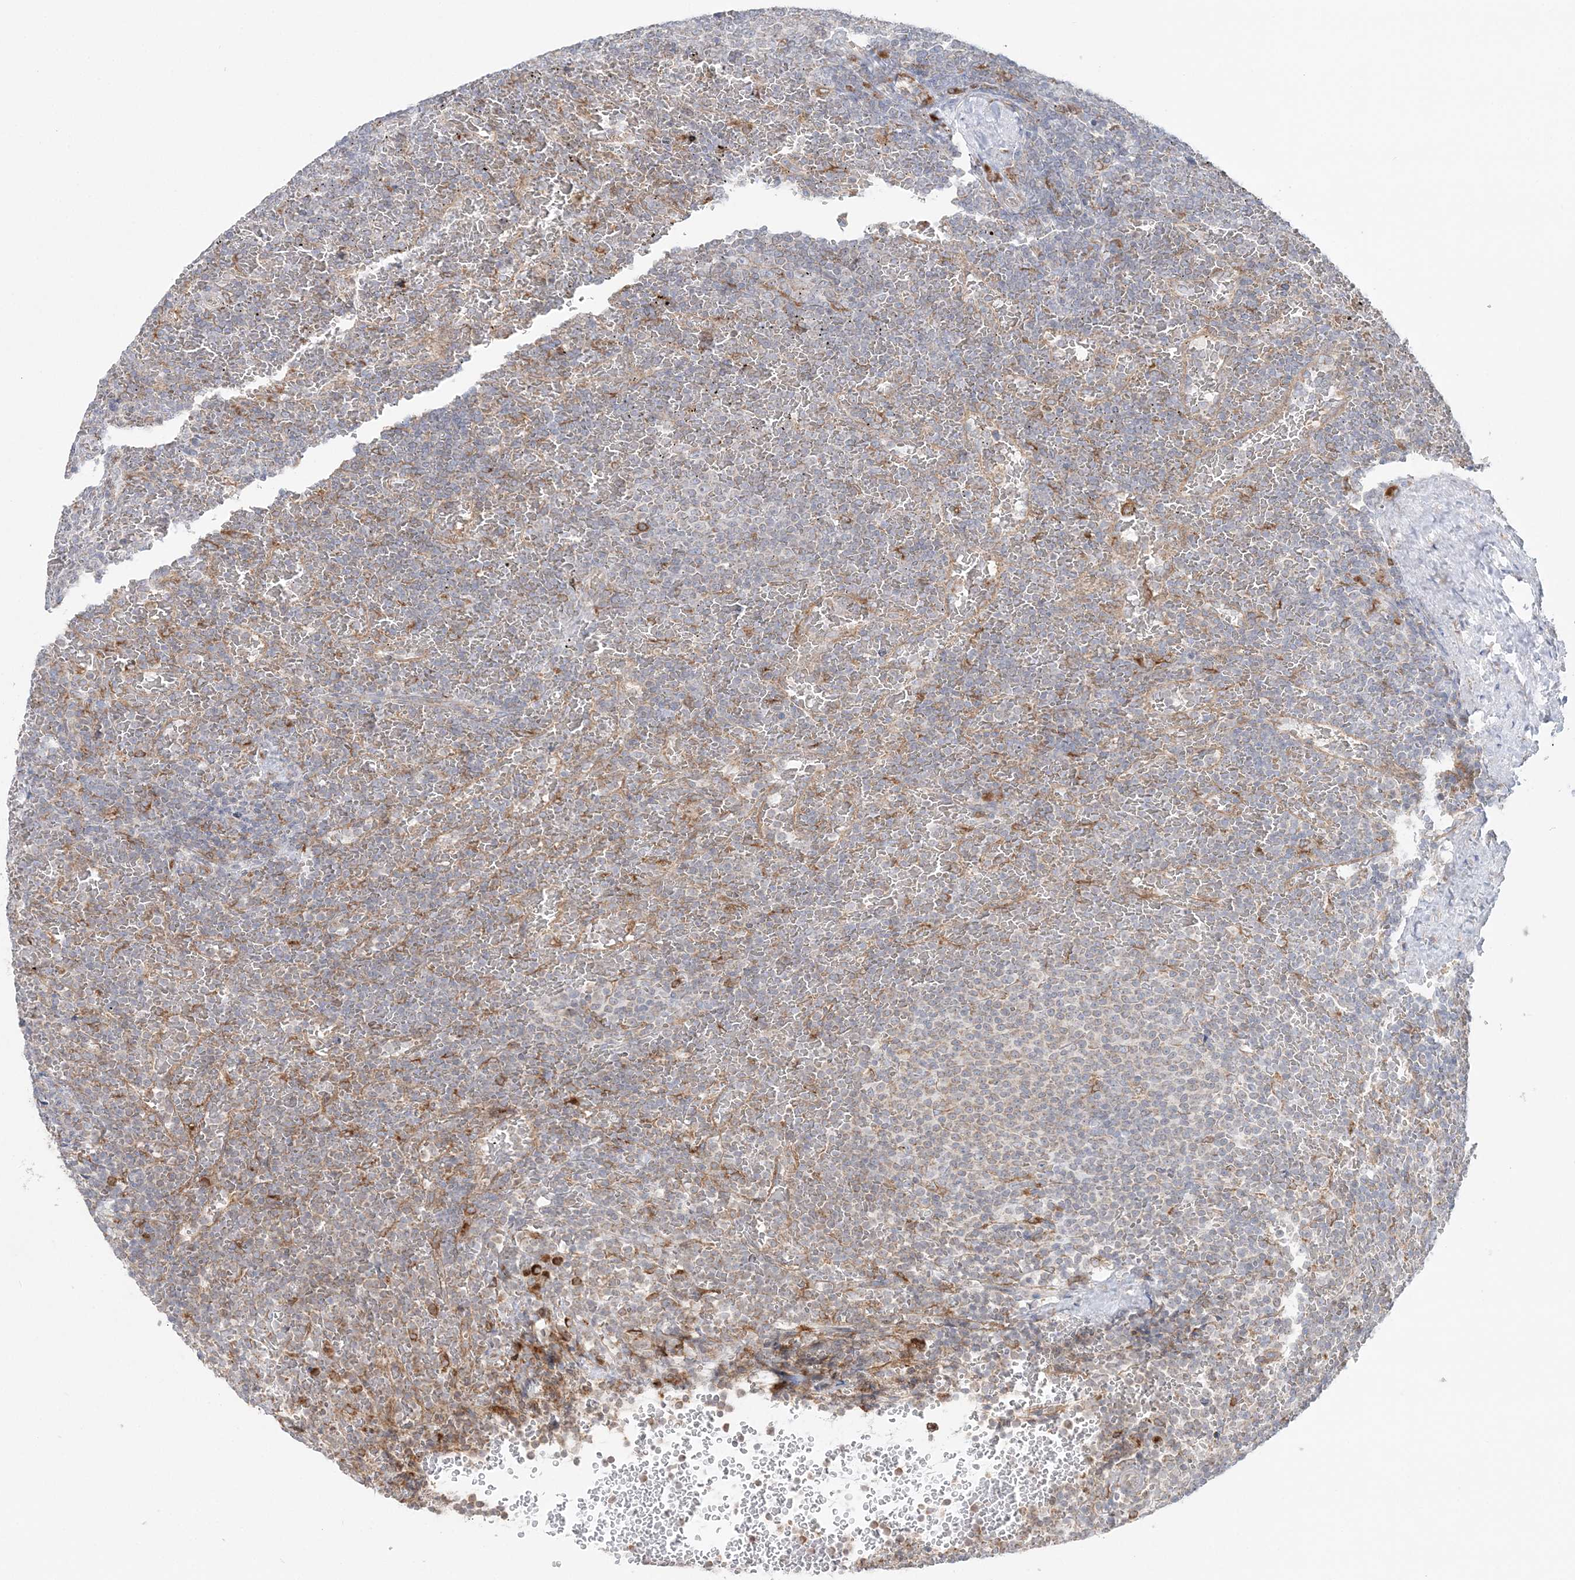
{"staining": {"intensity": "weak", "quantity": "<25%", "location": "cytoplasmic/membranous"}, "tissue": "lymphoma", "cell_type": "Tumor cells", "image_type": "cancer", "snomed": [{"axis": "morphology", "description": "Malignant lymphoma, non-Hodgkin's type, Low grade"}, {"axis": "topography", "description": "Spleen"}], "caption": "A high-resolution image shows immunohistochemistry (IHC) staining of lymphoma, which displays no significant expression in tumor cells.", "gene": "TMED10", "patient": {"sex": "female", "age": 77}}